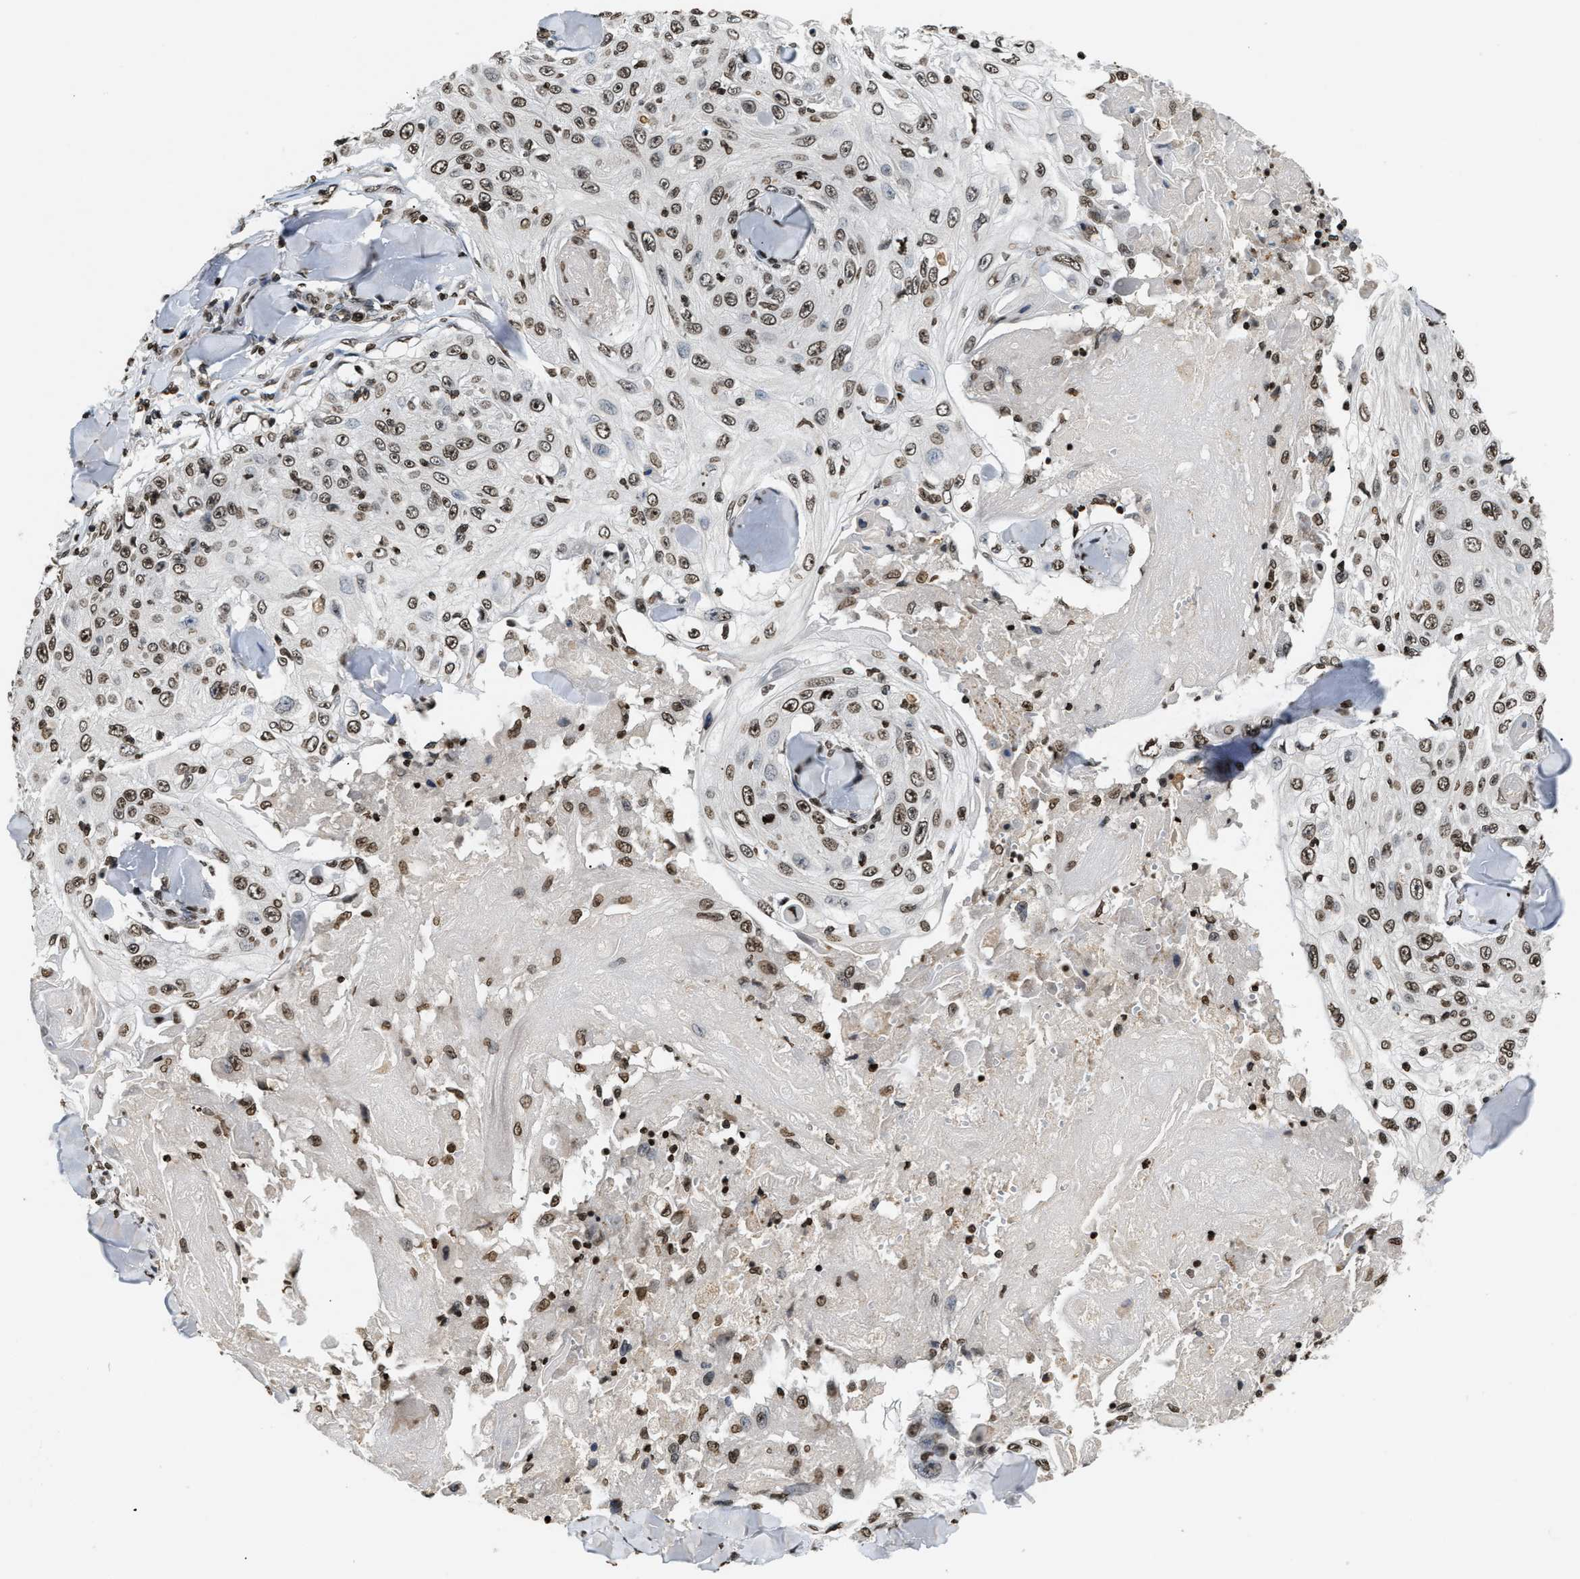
{"staining": {"intensity": "weak", "quantity": ">75%", "location": "nuclear"}, "tissue": "skin cancer", "cell_type": "Tumor cells", "image_type": "cancer", "snomed": [{"axis": "morphology", "description": "Squamous cell carcinoma, NOS"}, {"axis": "topography", "description": "Skin"}], "caption": "Weak nuclear positivity for a protein is appreciated in approximately >75% of tumor cells of skin squamous cell carcinoma using immunohistochemistry (IHC).", "gene": "DNASE1L3", "patient": {"sex": "male", "age": 86}}